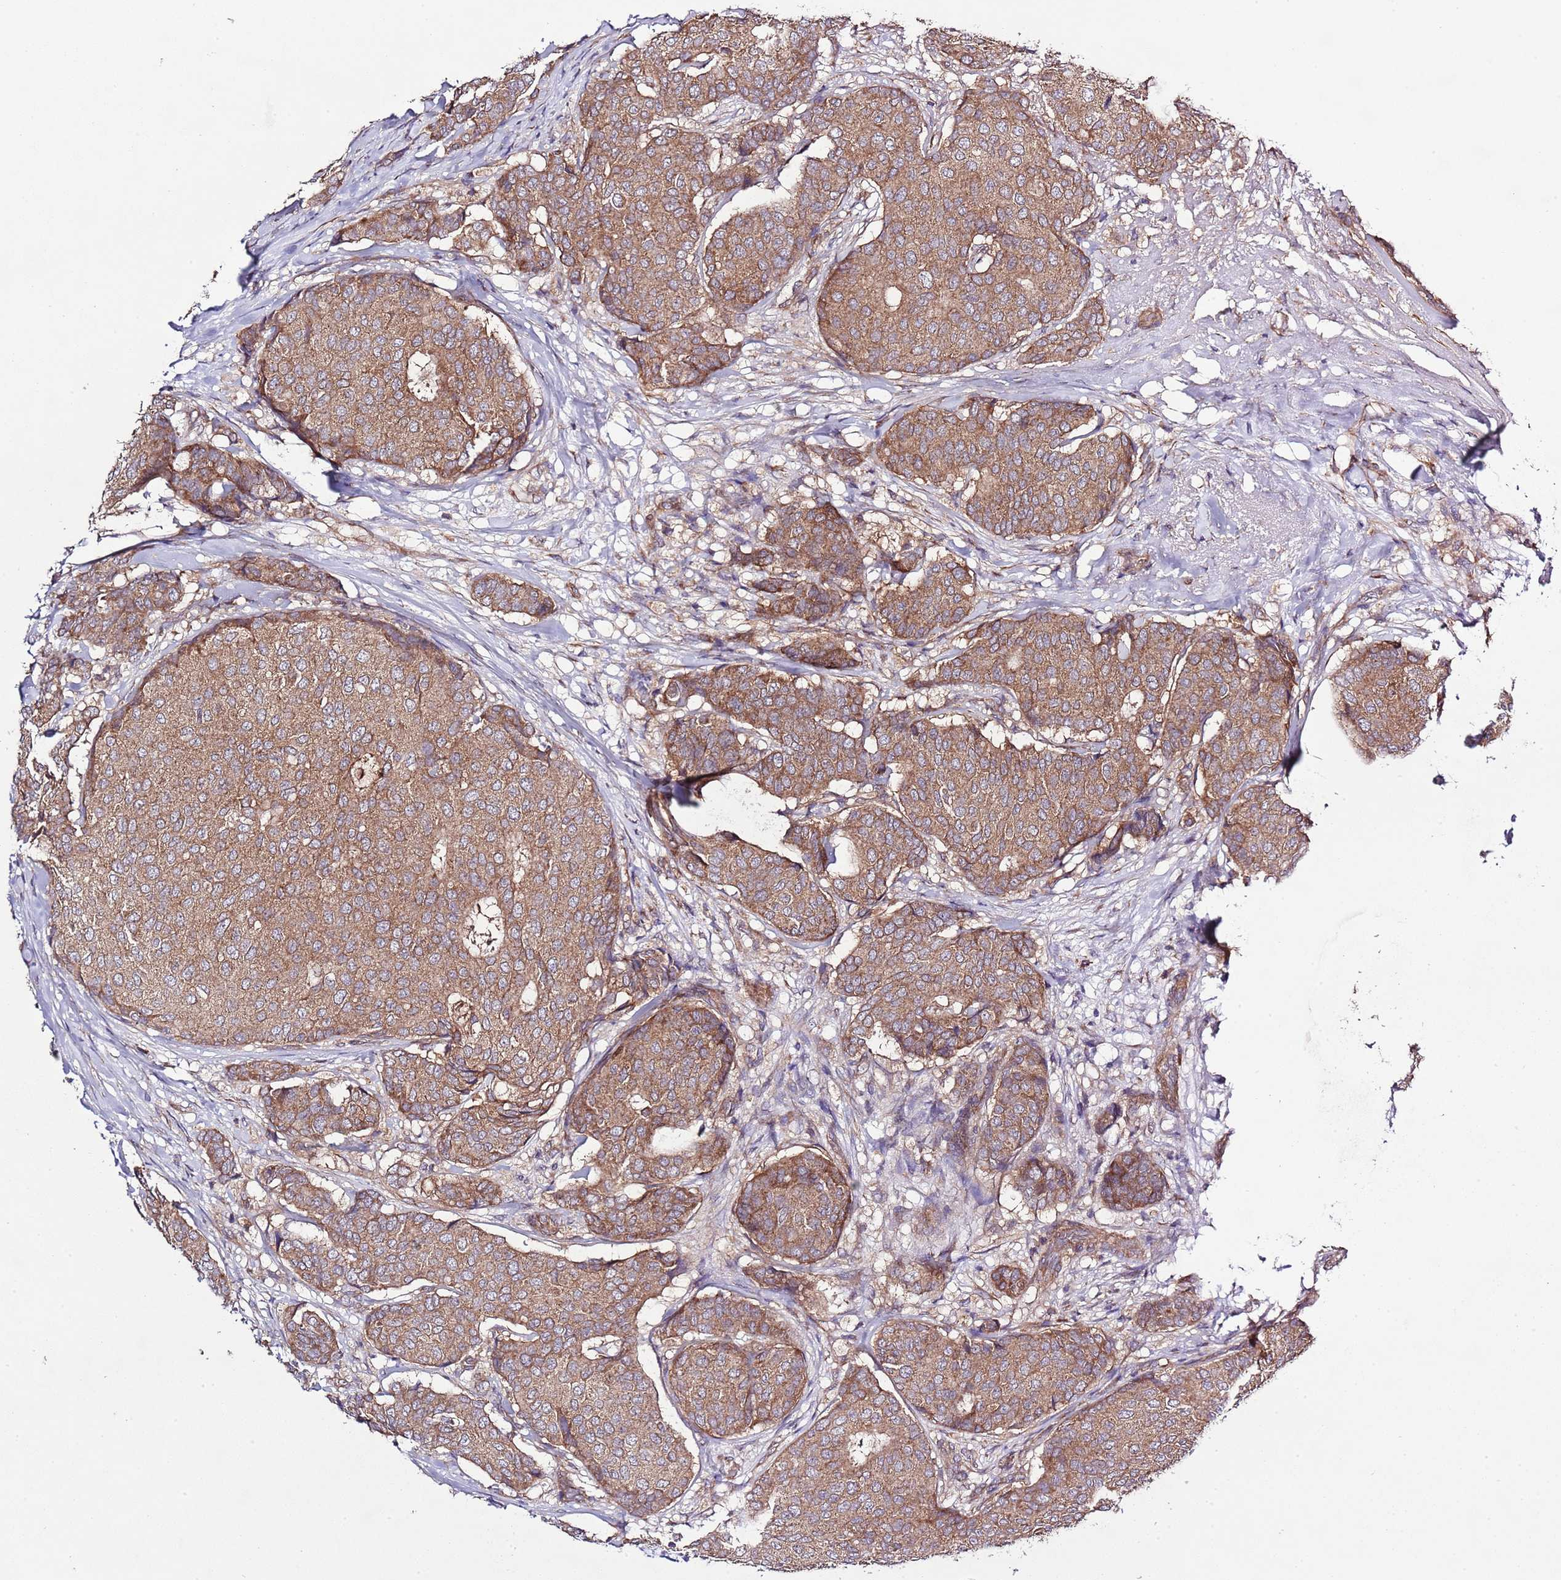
{"staining": {"intensity": "moderate", "quantity": ">75%", "location": "cytoplasmic/membranous"}, "tissue": "breast cancer", "cell_type": "Tumor cells", "image_type": "cancer", "snomed": [{"axis": "morphology", "description": "Duct carcinoma"}, {"axis": "topography", "description": "Breast"}], "caption": "Breast intraductal carcinoma stained with a protein marker shows moderate staining in tumor cells.", "gene": "MFNG", "patient": {"sex": "female", "age": 75}}